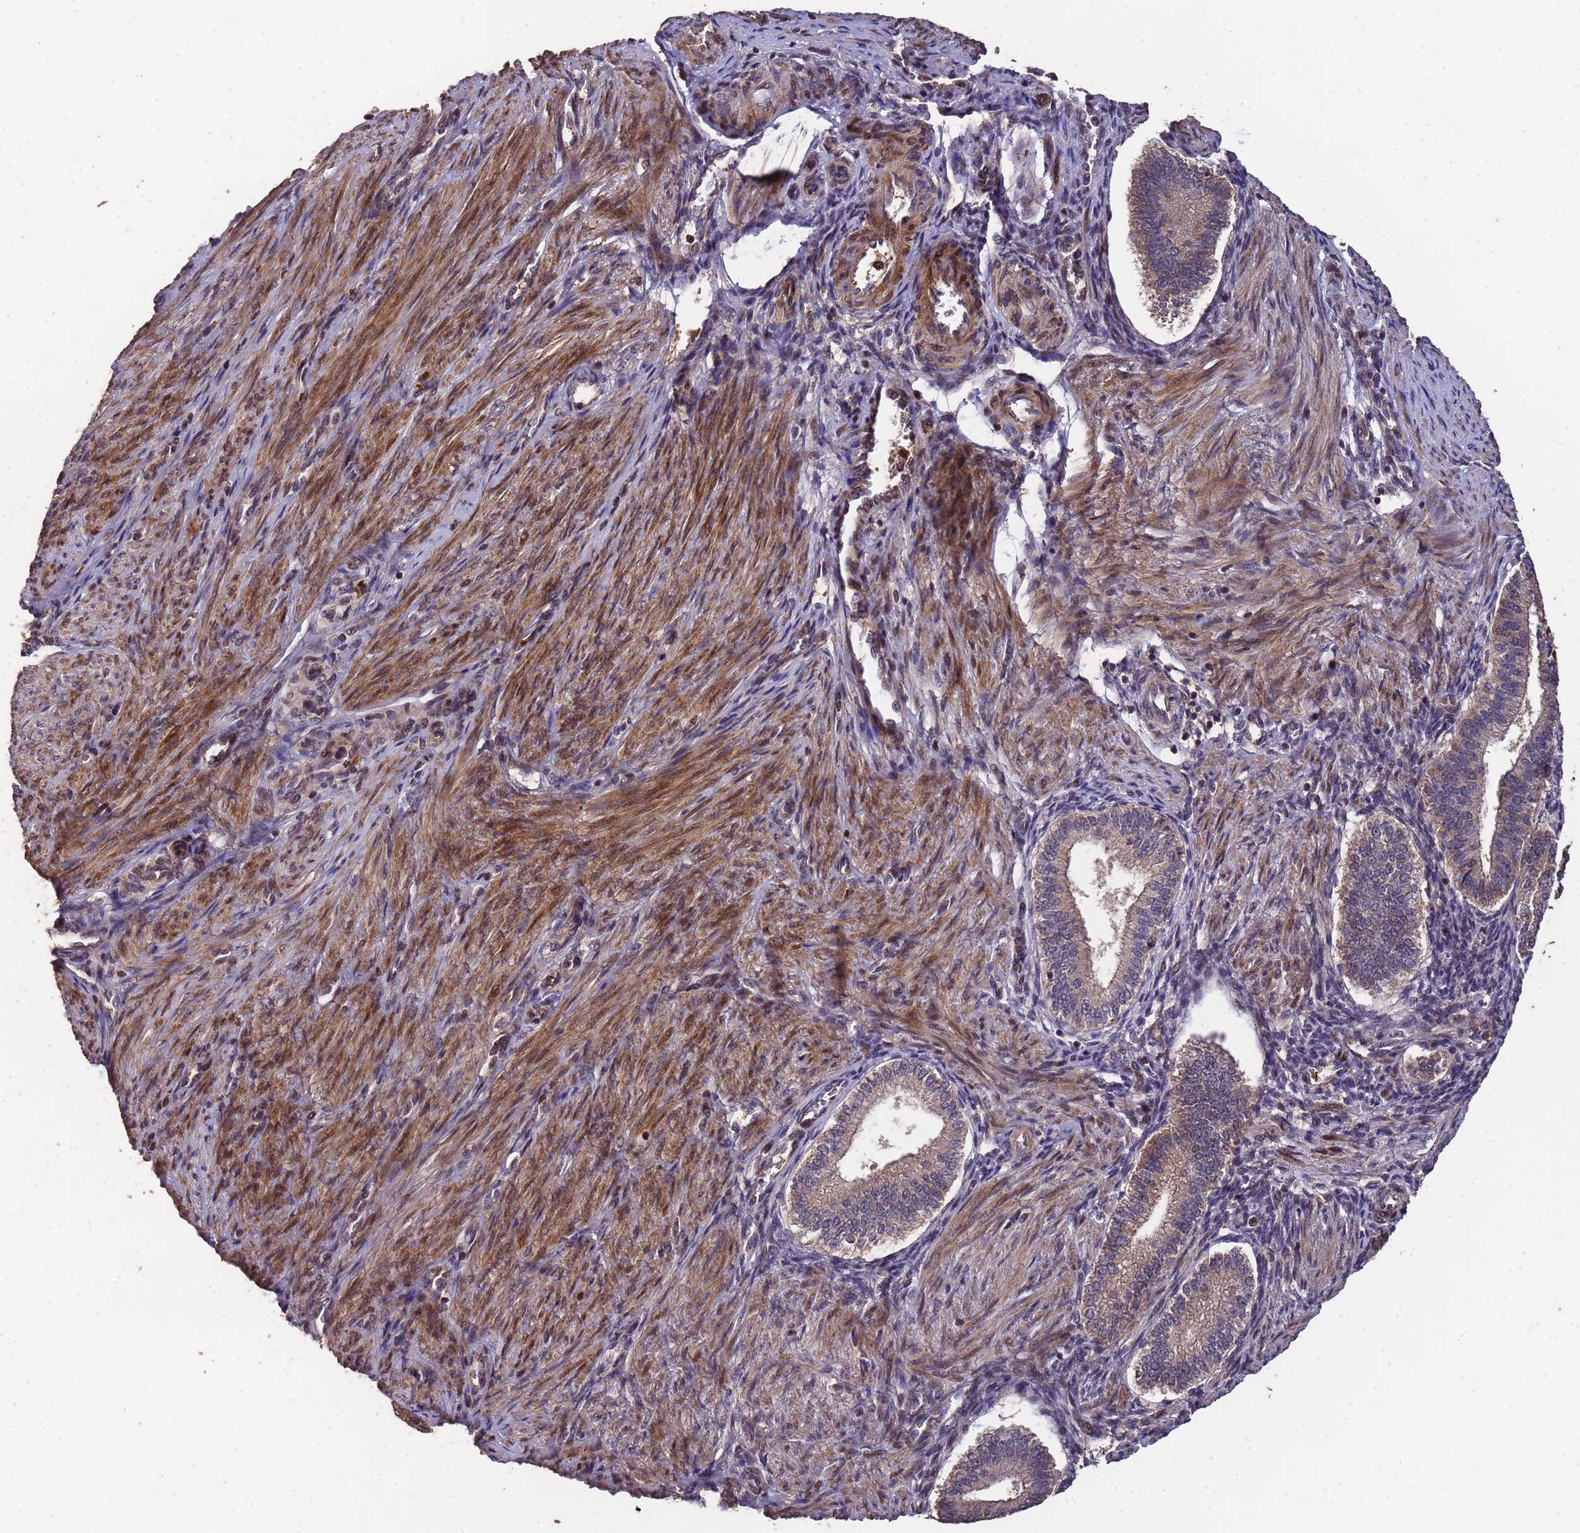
{"staining": {"intensity": "weak", "quantity": "25%-75%", "location": "cytoplasmic/membranous"}, "tissue": "endometrium", "cell_type": "Cells in endometrial stroma", "image_type": "normal", "snomed": [{"axis": "morphology", "description": "Normal tissue, NOS"}, {"axis": "topography", "description": "Endometrium"}], "caption": "This is an image of IHC staining of benign endometrium, which shows weak expression in the cytoplasmic/membranous of cells in endometrial stroma.", "gene": "CCDC184", "patient": {"sex": "female", "age": 25}}